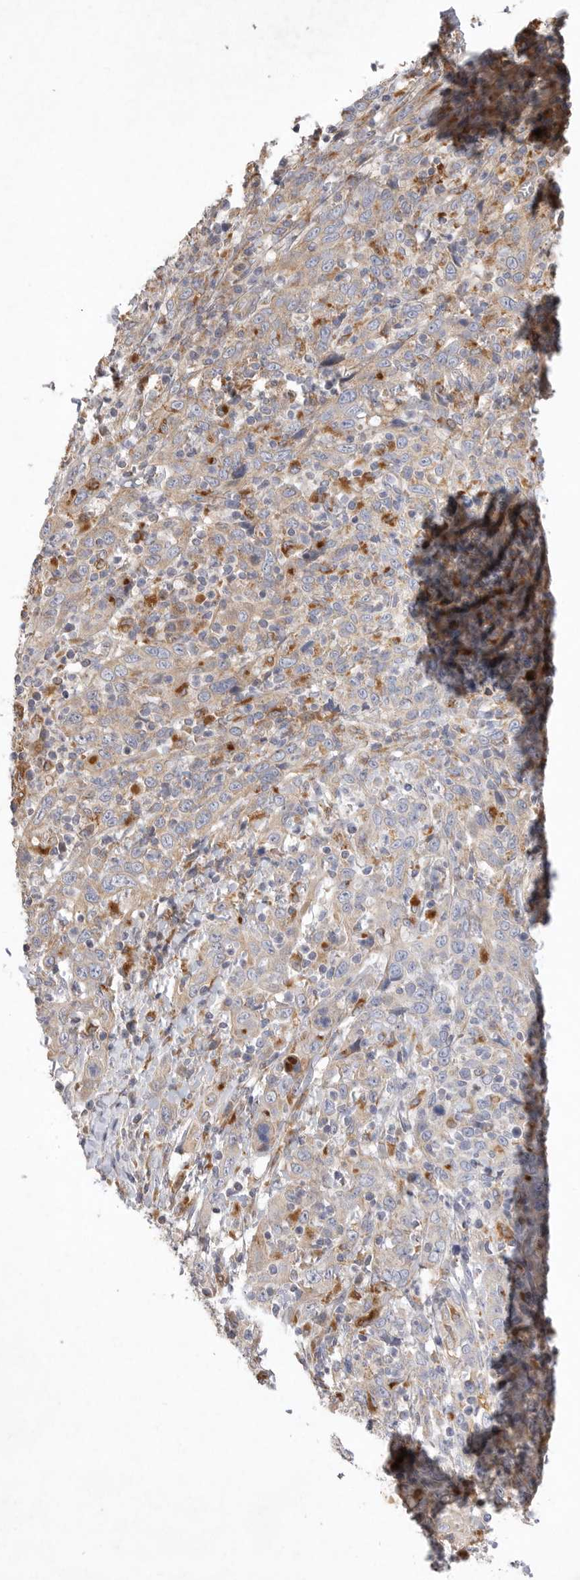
{"staining": {"intensity": "weak", "quantity": "<25%", "location": "cytoplasmic/membranous"}, "tissue": "cervical cancer", "cell_type": "Tumor cells", "image_type": "cancer", "snomed": [{"axis": "morphology", "description": "Squamous cell carcinoma, NOS"}, {"axis": "topography", "description": "Cervix"}], "caption": "DAB (3,3'-diaminobenzidine) immunohistochemical staining of human squamous cell carcinoma (cervical) exhibits no significant staining in tumor cells. (DAB (3,3'-diaminobenzidine) immunohistochemistry with hematoxylin counter stain).", "gene": "MRPL41", "patient": {"sex": "female", "age": 46}}